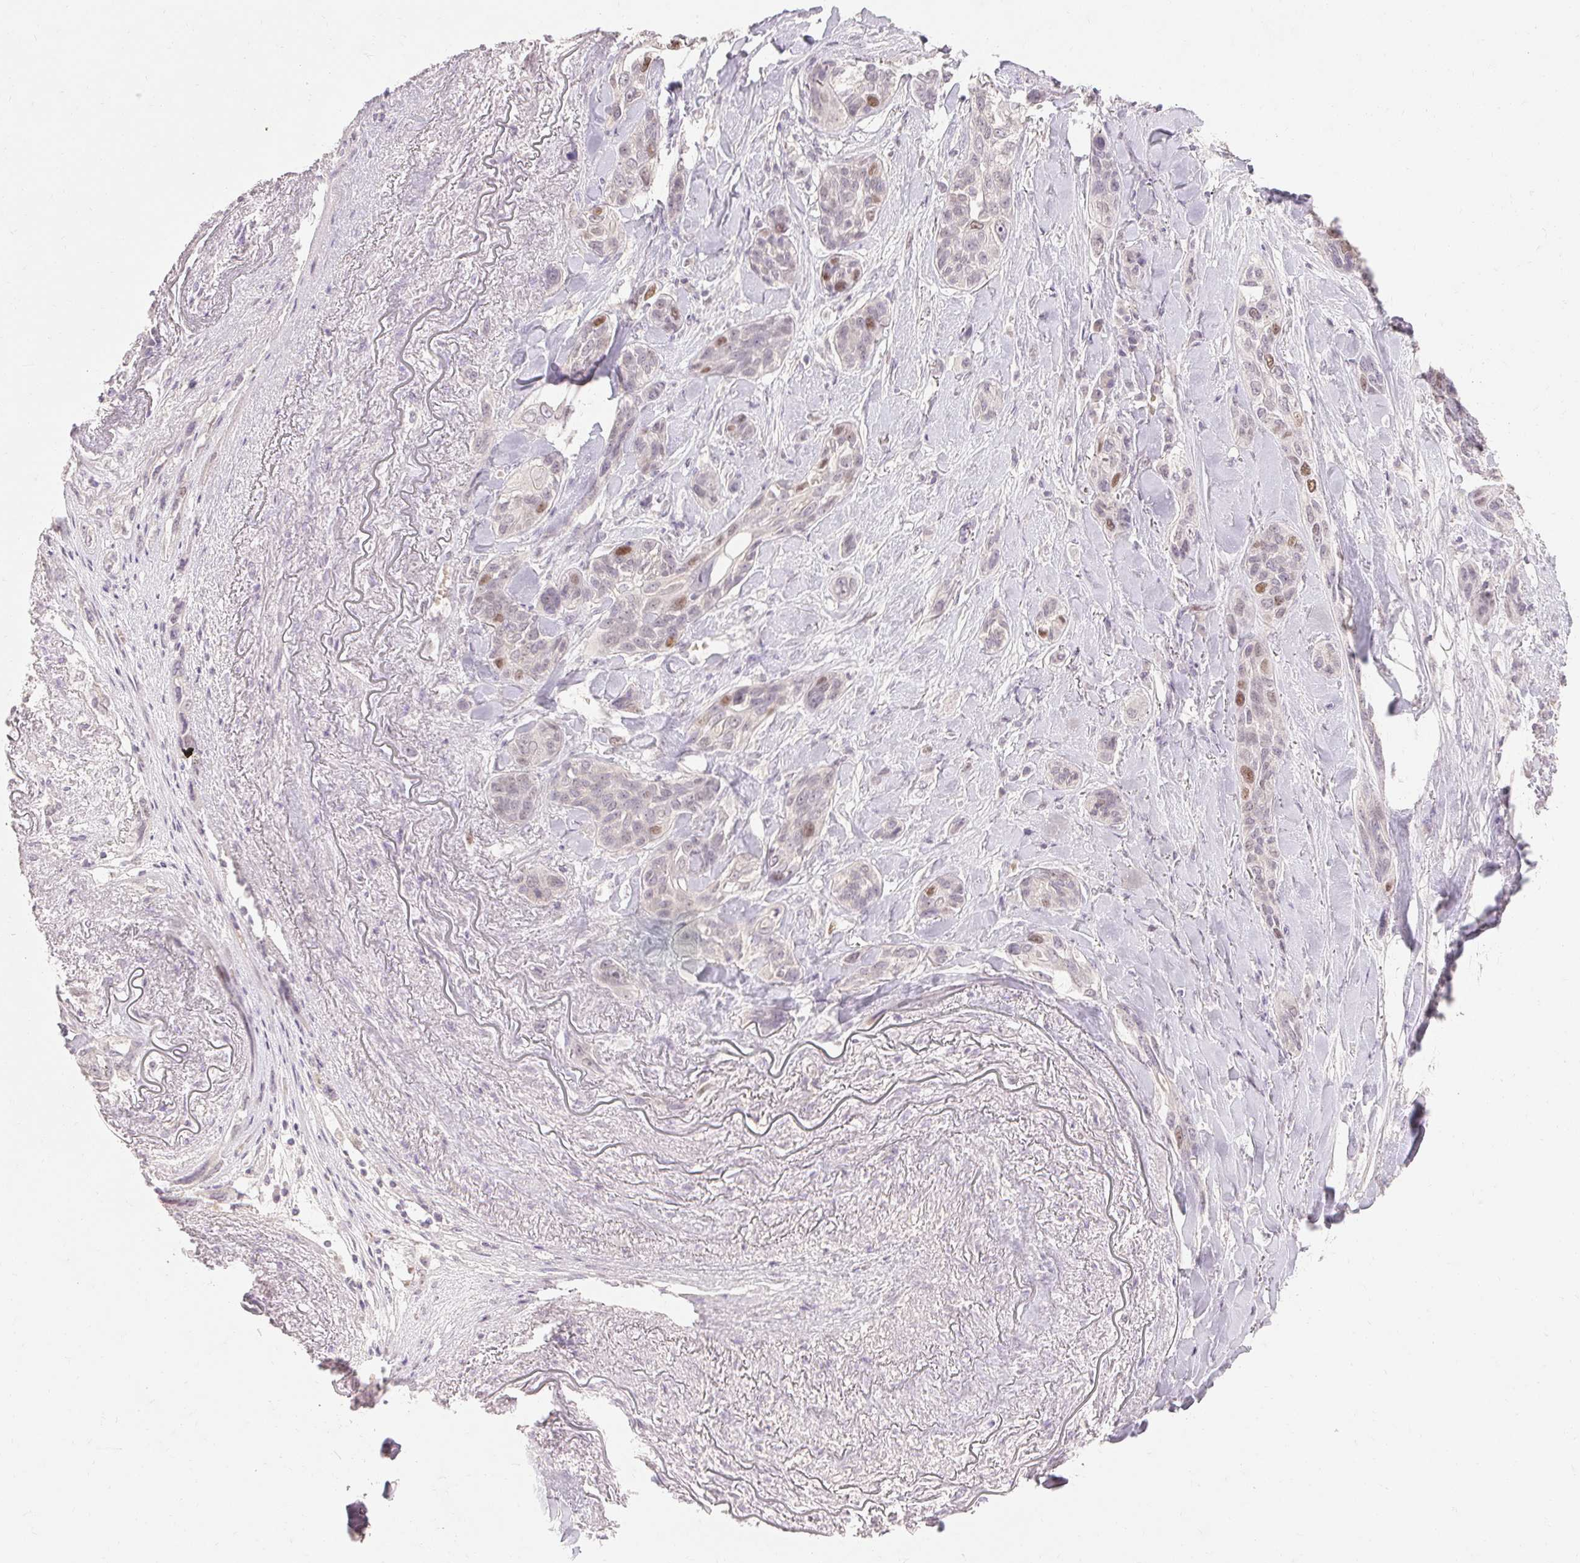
{"staining": {"intensity": "moderate", "quantity": "<25%", "location": "nuclear"}, "tissue": "lung cancer", "cell_type": "Tumor cells", "image_type": "cancer", "snomed": [{"axis": "morphology", "description": "Squamous cell carcinoma, NOS"}, {"axis": "topography", "description": "Lung"}], "caption": "High-power microscopy captured an IHC image of squamous cell carcinoma (lung), revealing moderate nuclear positivity in approximately <25% of tumor cells.", "gene": "SKP2", "patient": {"sex": "female", "age": 70}}